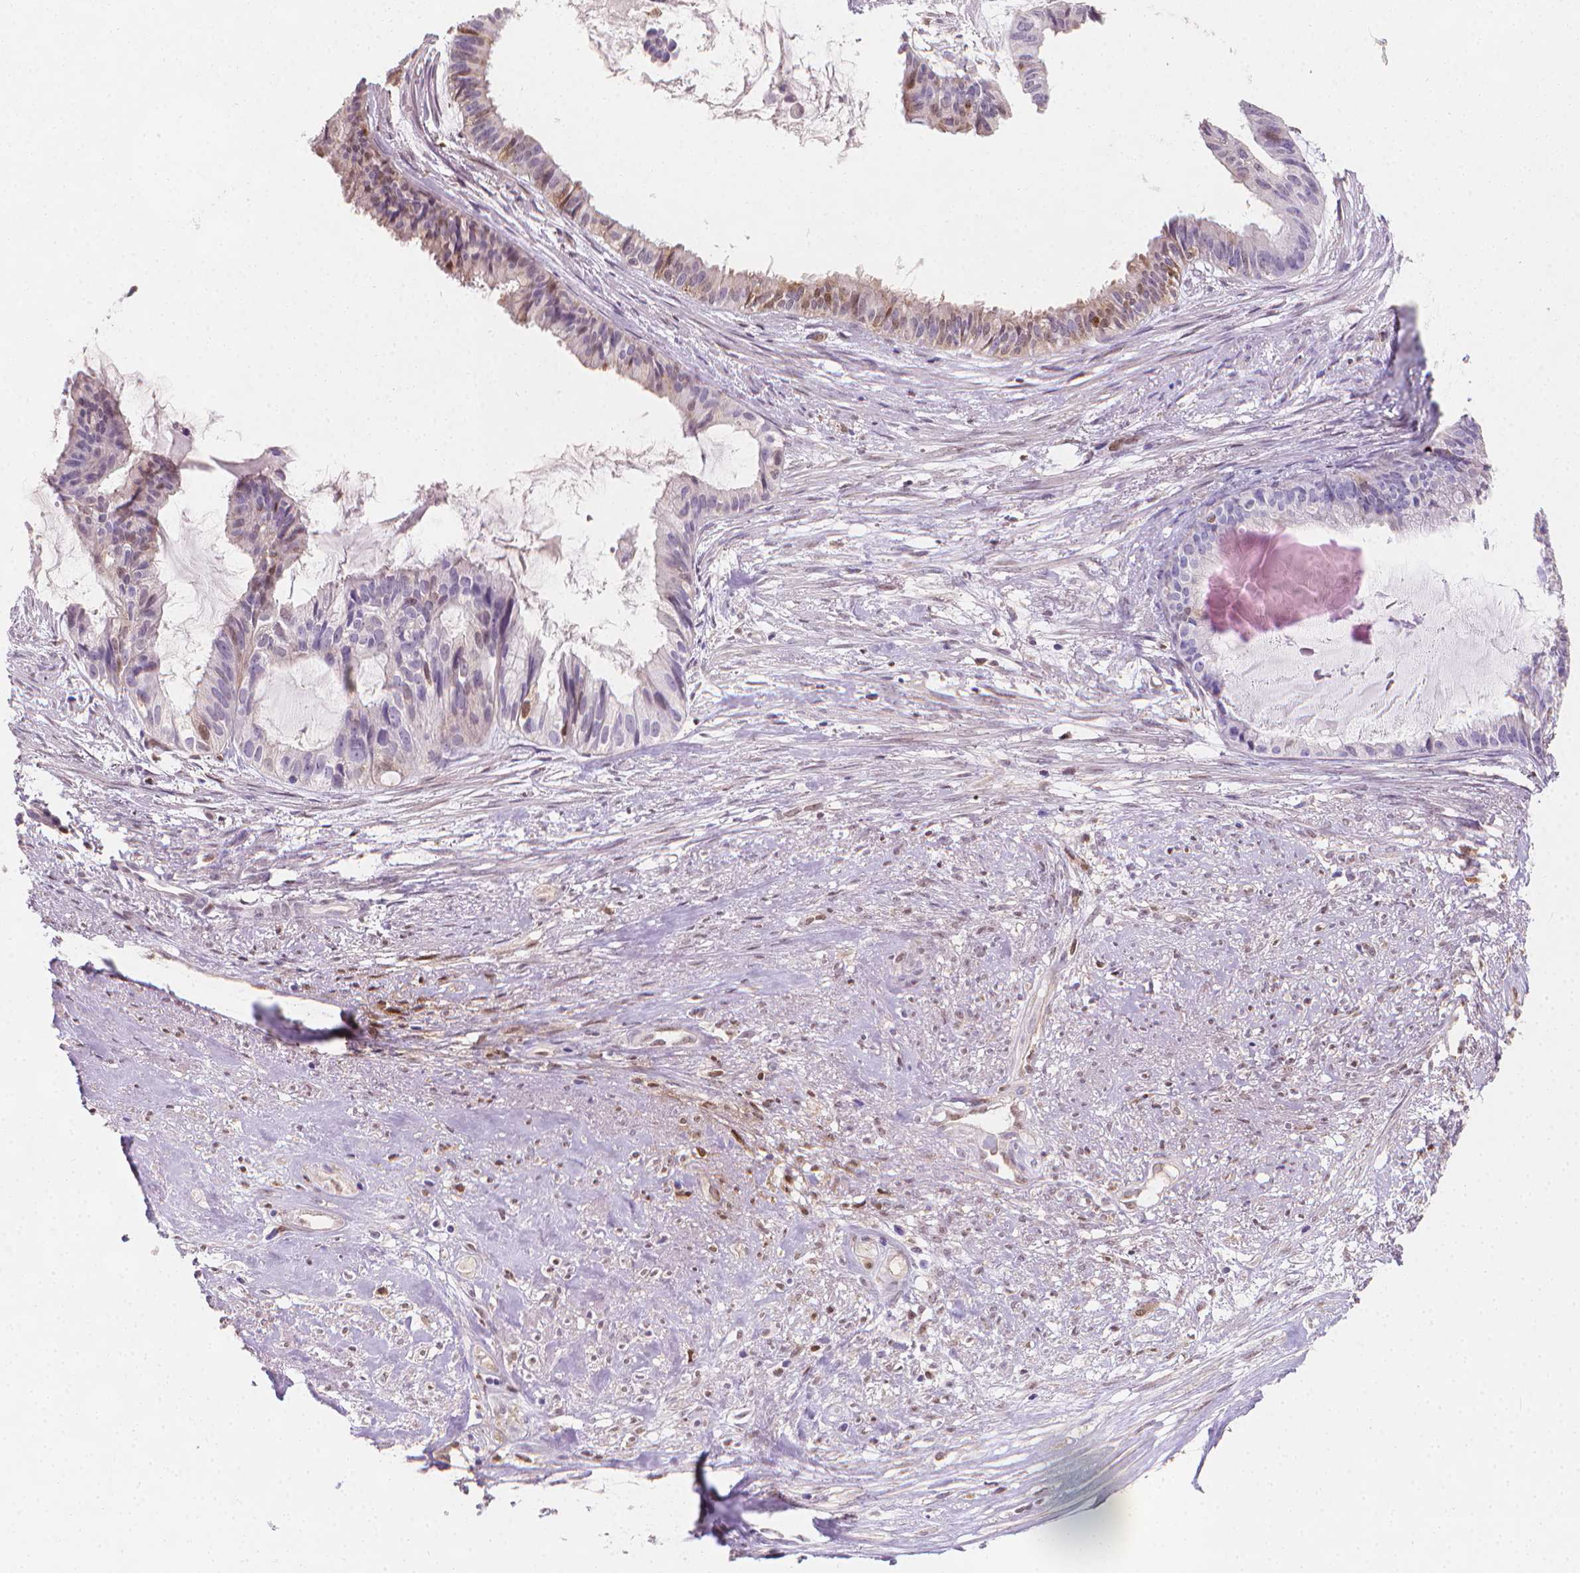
{"staining": {"intensity": "weak", "quantity": "<25%", "location": "nuclear"}, "tissue": "endometrial cancer", "cell_type": "Tumor cells", "image_type": "cancer", "snomed": [{"axis": "morphology", "description": "Adenocarcinoma, NOS"}, {"axis": "topography", "description": "Endometrium"}], "caption": "Tumor cells are negative for brown protein staining in endometrial adenocarcinoma.", "gene": "TNFAIP2", "patient": {"sex": "female", "age": 86}}